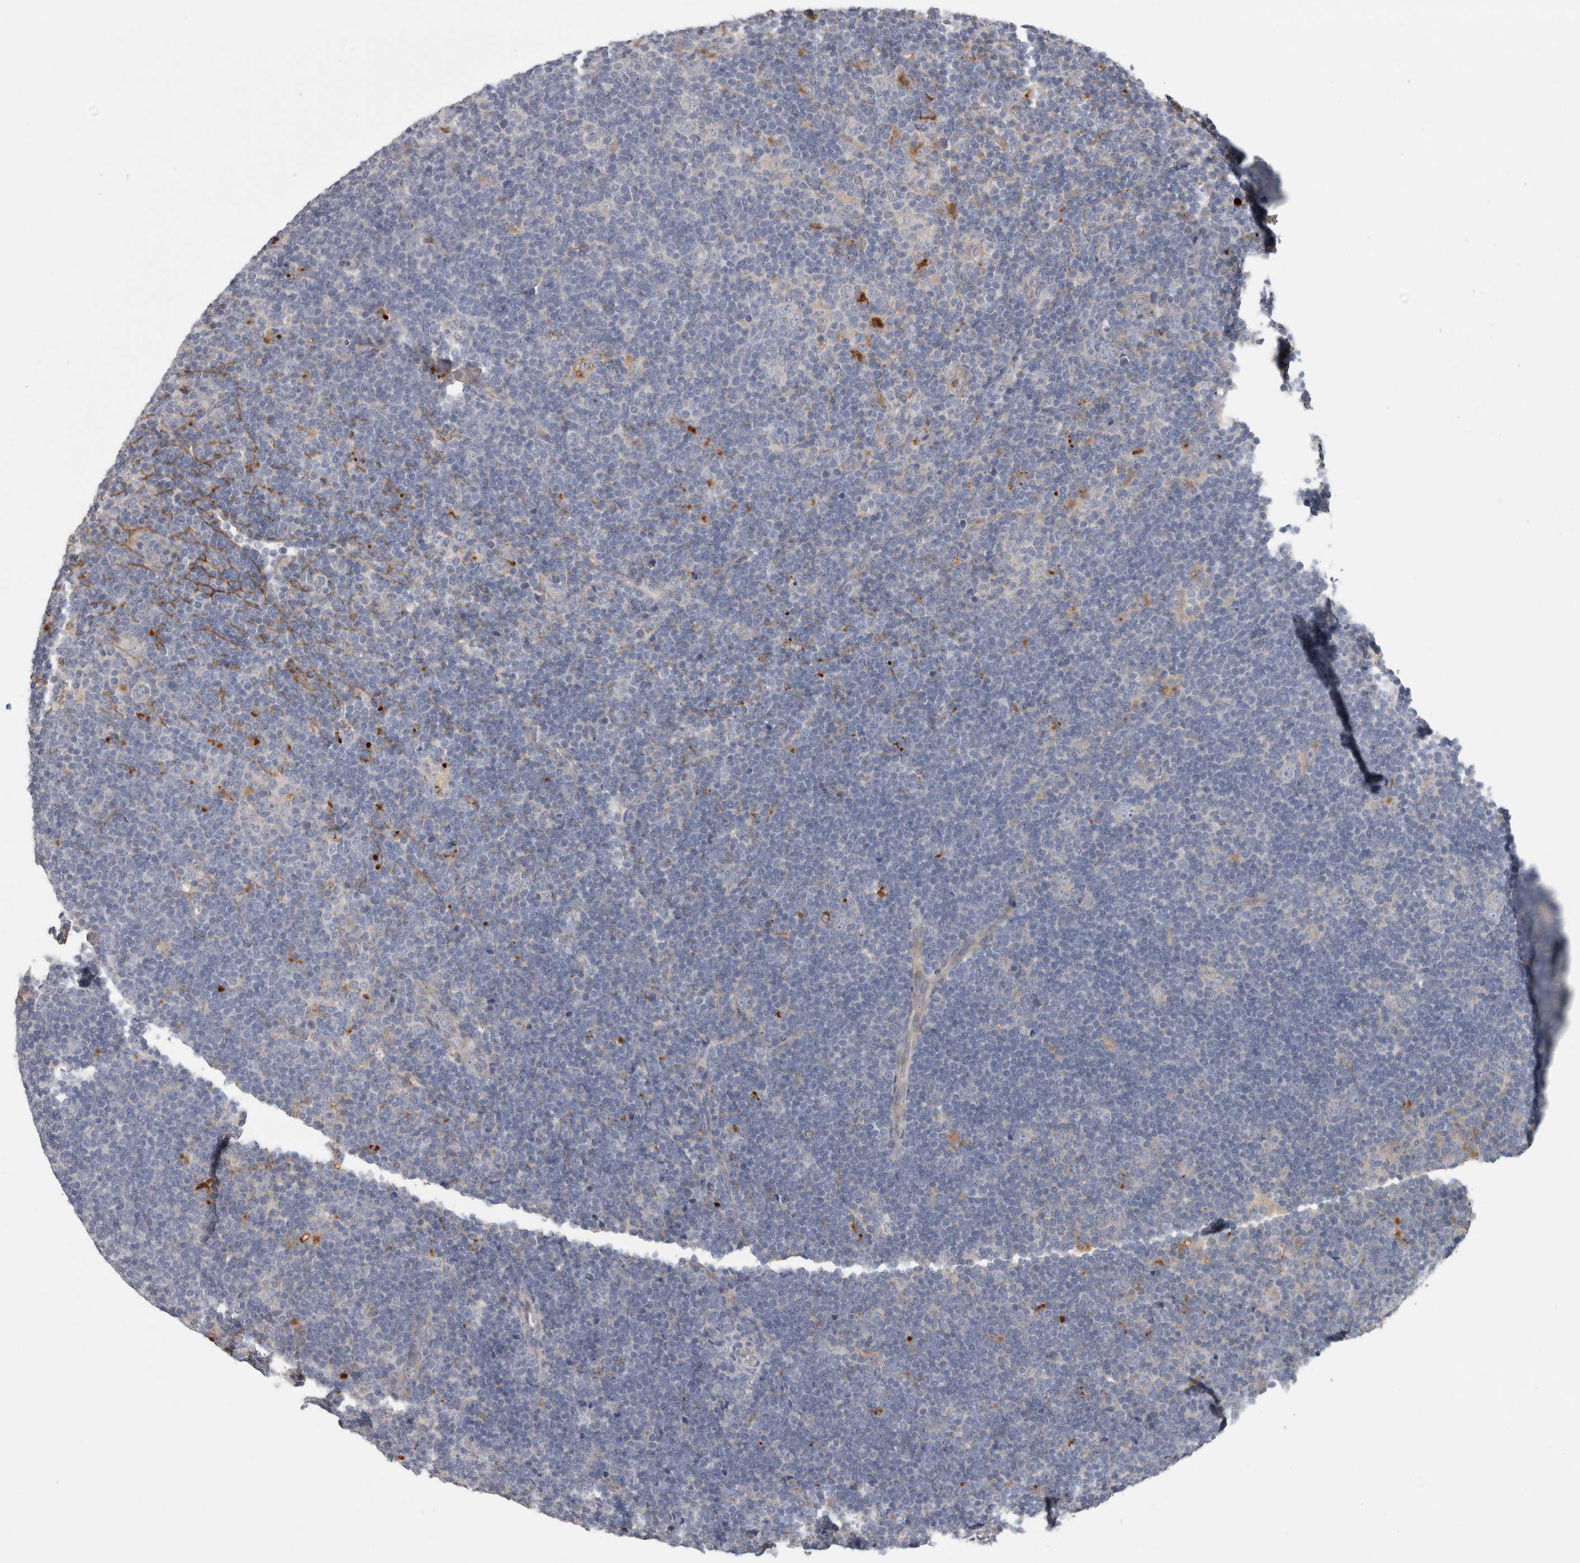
{"staining": {"intensity": "negative", "quantity": "none", "location": "none"}, "tissue": "lymphoma", "cell_type": "Tumor cells", "image_type": "cancer", "snomed": [{"axis": "morphology", "description": "Hodgkin's disease, NOS"}, {"axis": "topography", "description": "Lymph node"}], "caption": "High power microscopy image of an immunohistochemistry micrograph of lymphoma, revealing no significant positivity in tumor cells.", "gene": "ATXN2", "patient": {"sex": "female", "age": 57}}